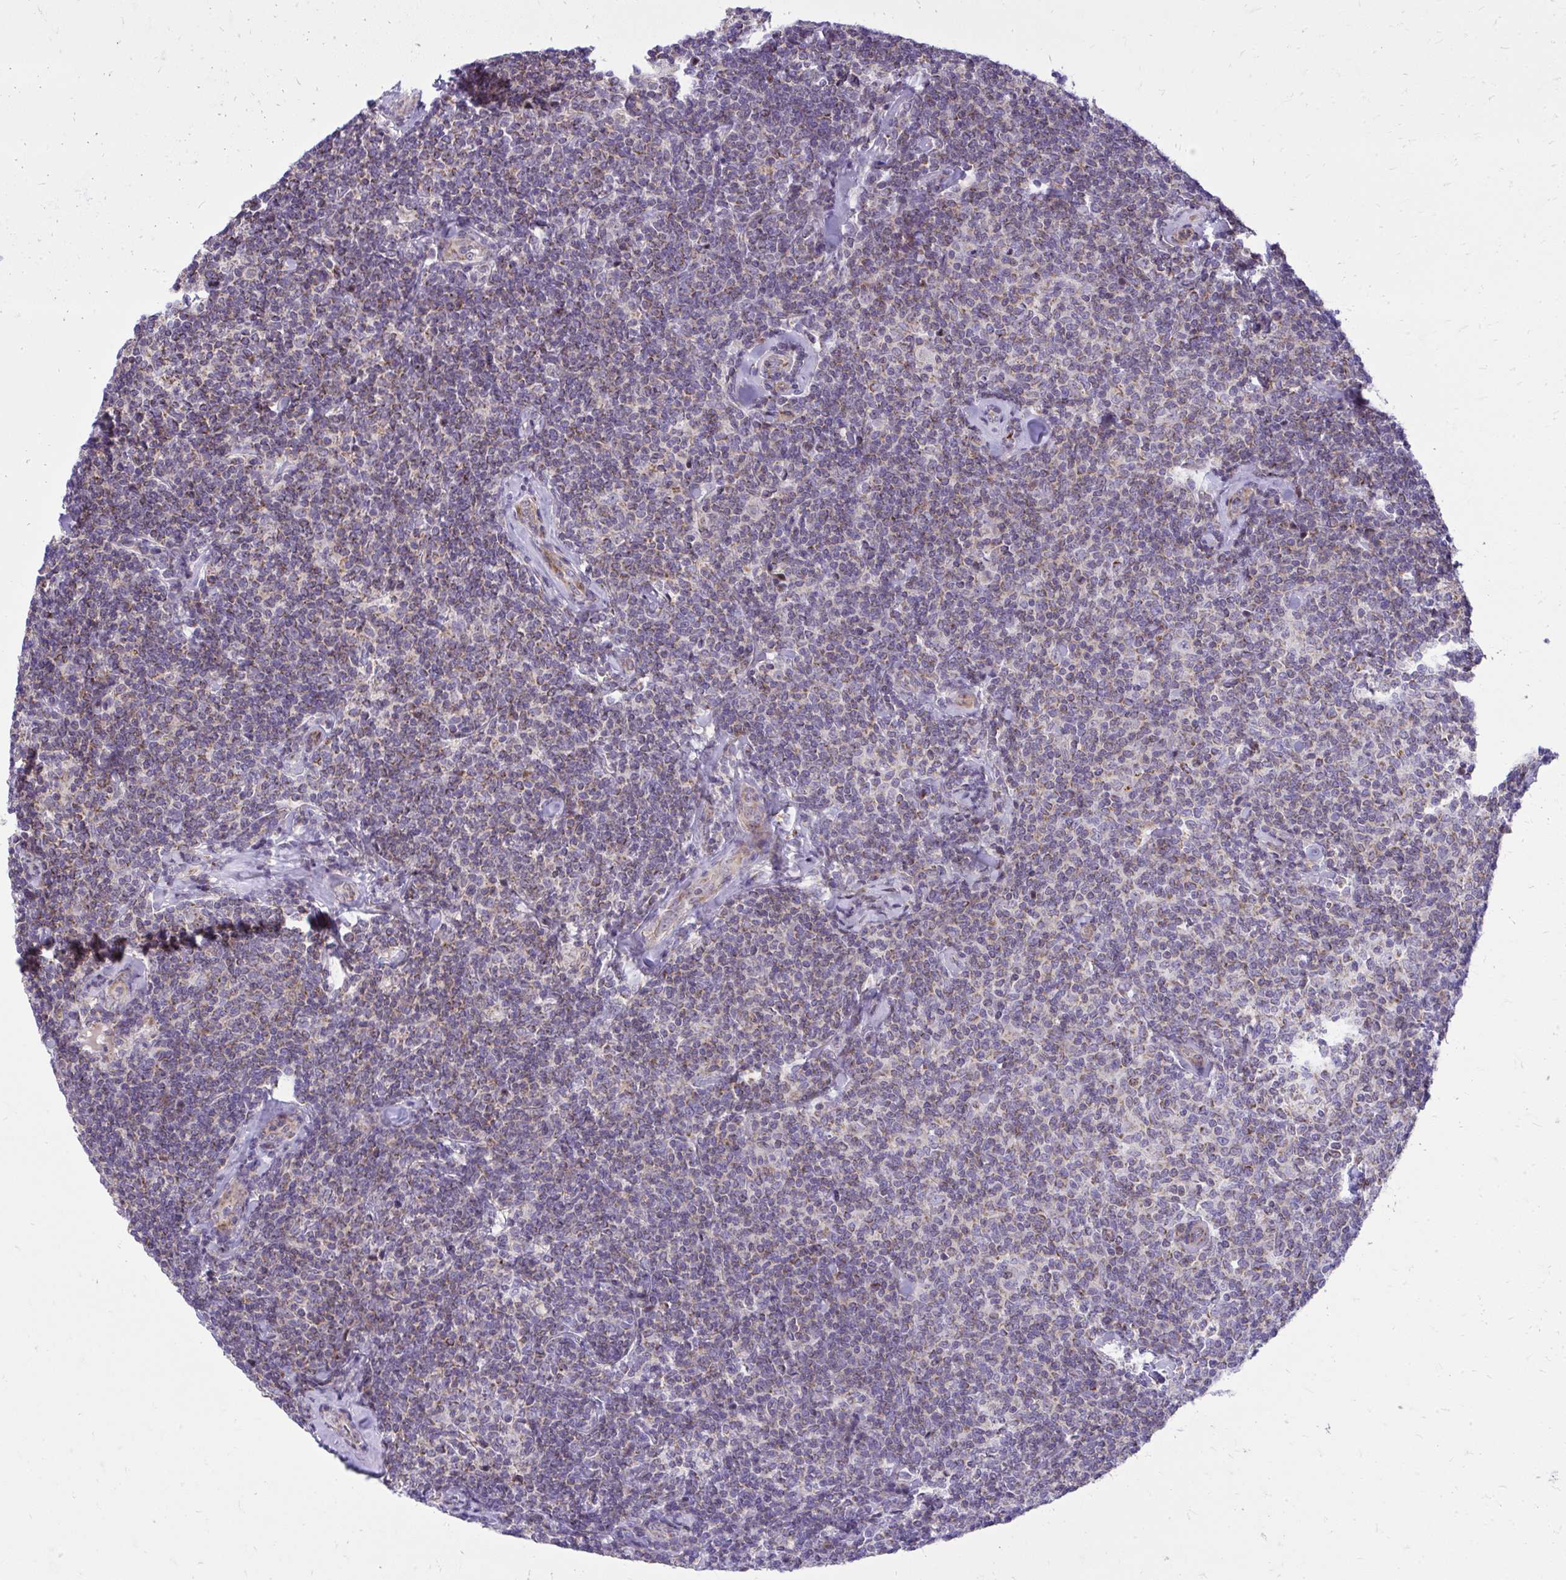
{"staining": {"intensity": "weak", "quantity": "25%-75%", "location": "cytoplasmic/membranous"}, "tissue": "lymphoma", "cell_type": "Tumor cells", "image_type": "cancer", "snomed": [{"axis": "morphology", "description": "Malignant lymphoma, non-Hodgkin's type, Low grade"}, {"axis": "topography", "description": "Lymph node"}], "caption": "Approximately 25%-75% of tumor cells in lymphoma exhibit weak cytoplasmic/membranous protein positivity as visualized by brown immunohistochemical staining.", "gene": "GPRIN3", "patient": {"sex": "female", "age": 56}}